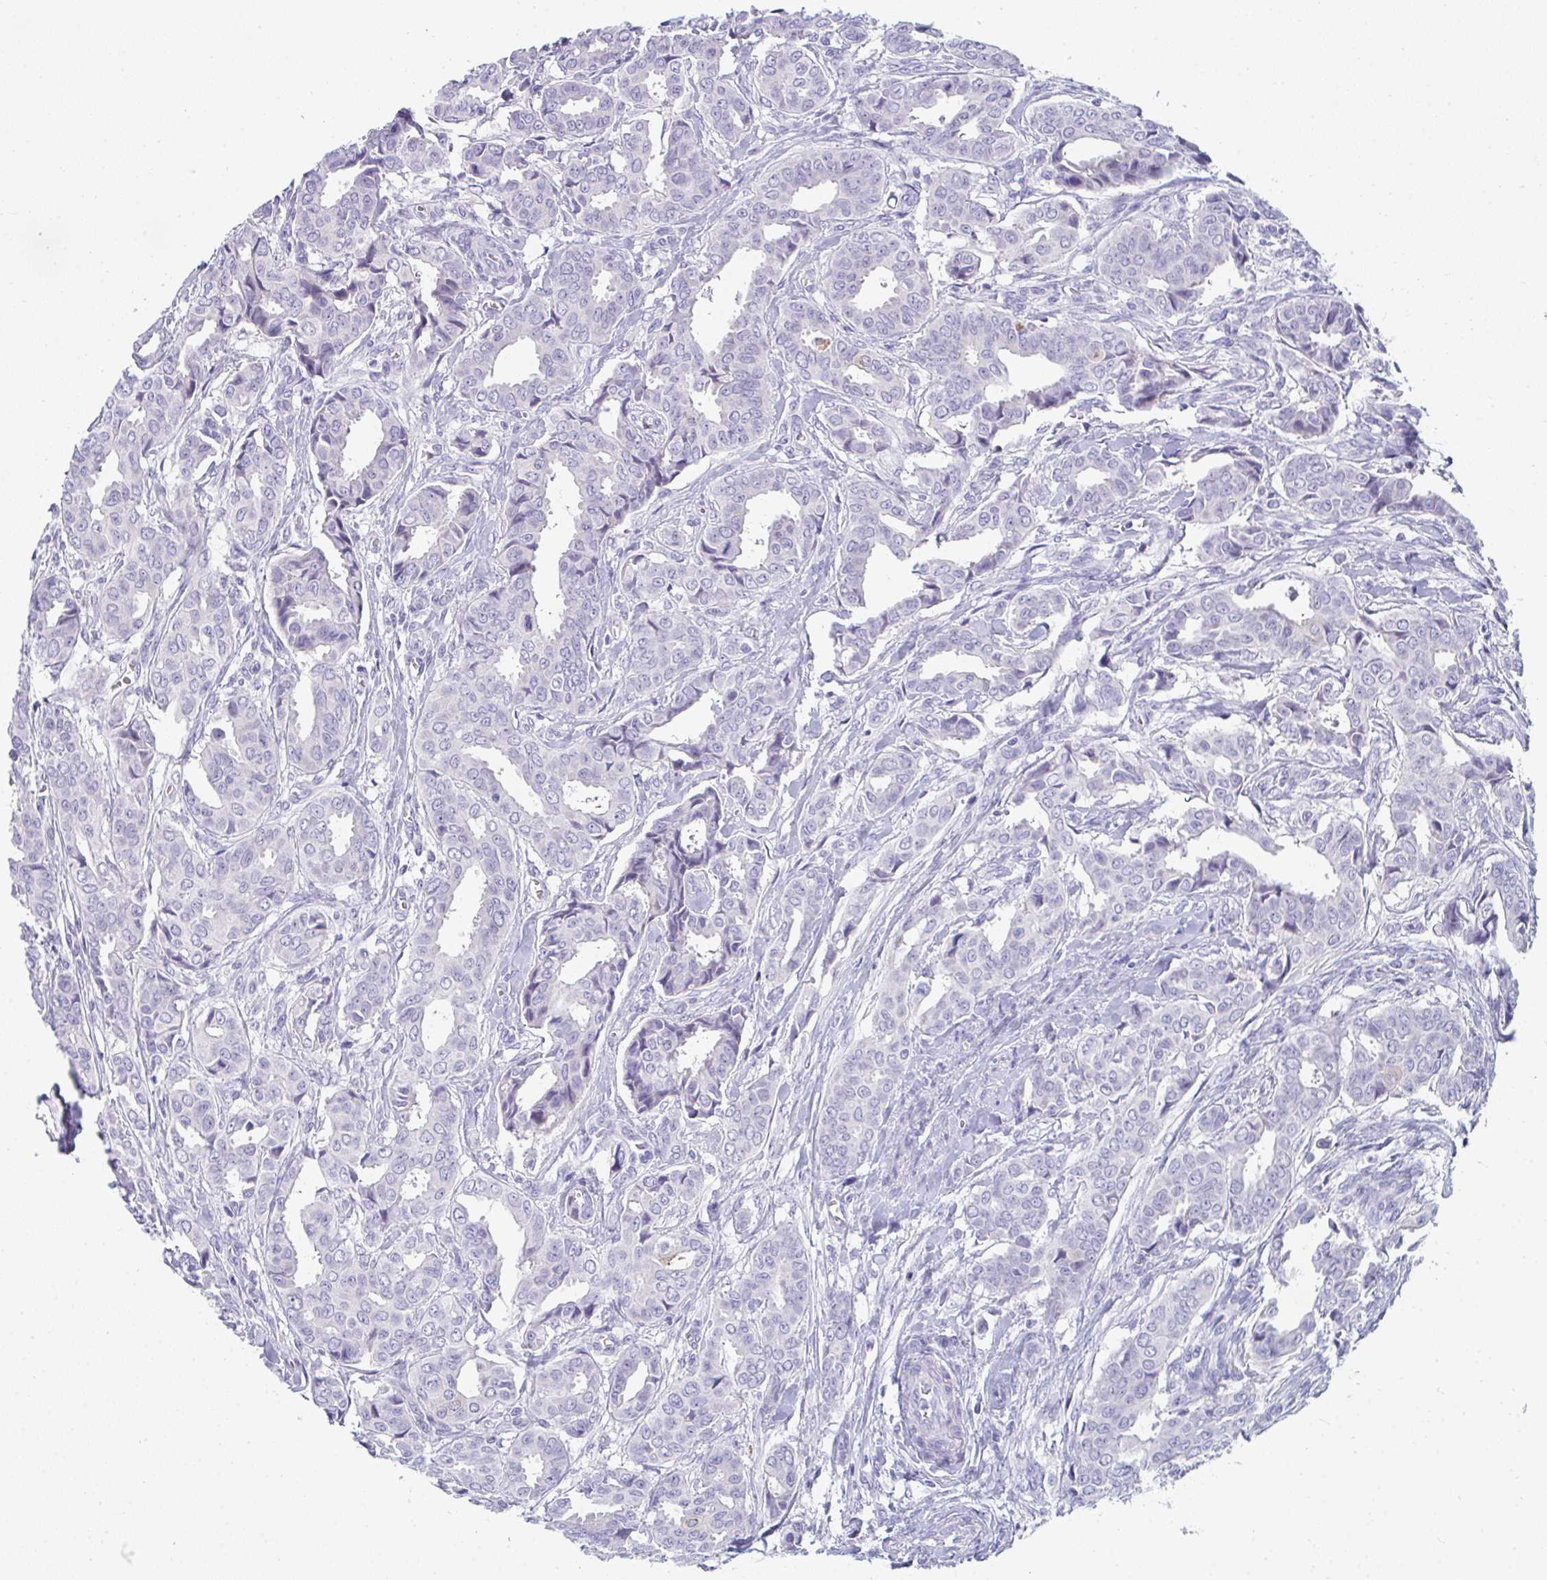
{"staining": {"intensity": "negative", "quantity": "none", "location": "none"}, "tissue": "breast cancer", "cell_type": "Tumor cells", "image_type": "cancer", "snomed": [{"axis": "morphology", "description": "Duct carcinoma"}, {"axis": "topography", "description": "Breast"}], "caption": "Image shows no significant protein staining in tumor cells of breast cancer (invasive ductal carcinoma).", "gene": "TTC30B", "patient": {"sex": "female", "age": 45}}